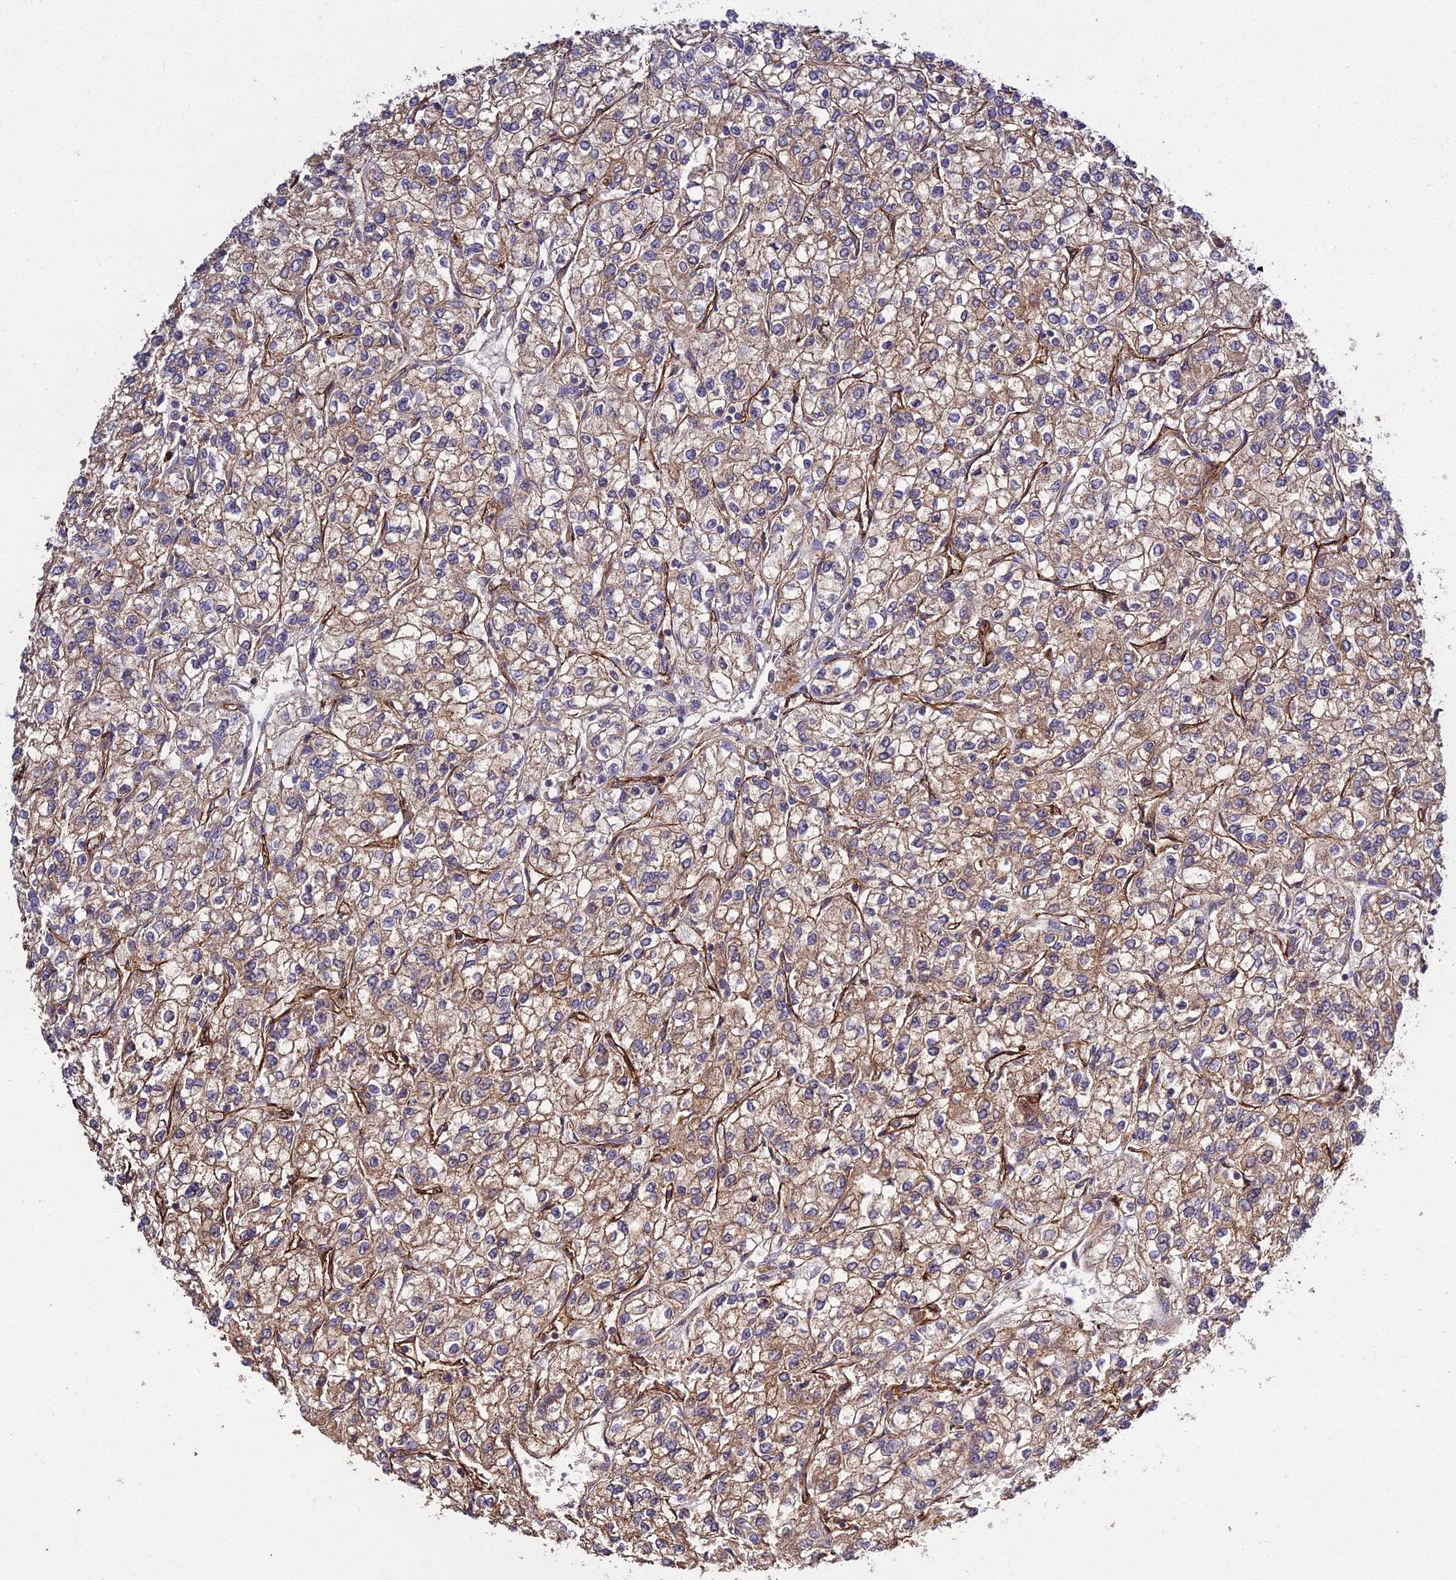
{"staining": {"intensity": "weak", "quantity": "25%-75%", "location": "cytoplasmic/membranous"}, "tissue": "renal cancer", "cell_type": "Tumor cells", "image_type": "cancer", "snomed": [{"axis": "morphology", "description": "Adenocarcinoma, NOS"}, {"axis": "topography", "description": "Kidney"}], "caption": "This image exhibits IHC staining of adenocarcinoma (renal), with low weak cytoplasmic/membranous staining in about 25%-75% of tumor cells.", "gene": "GRTP1", "patient": {"sex": "male", "age": 80}}